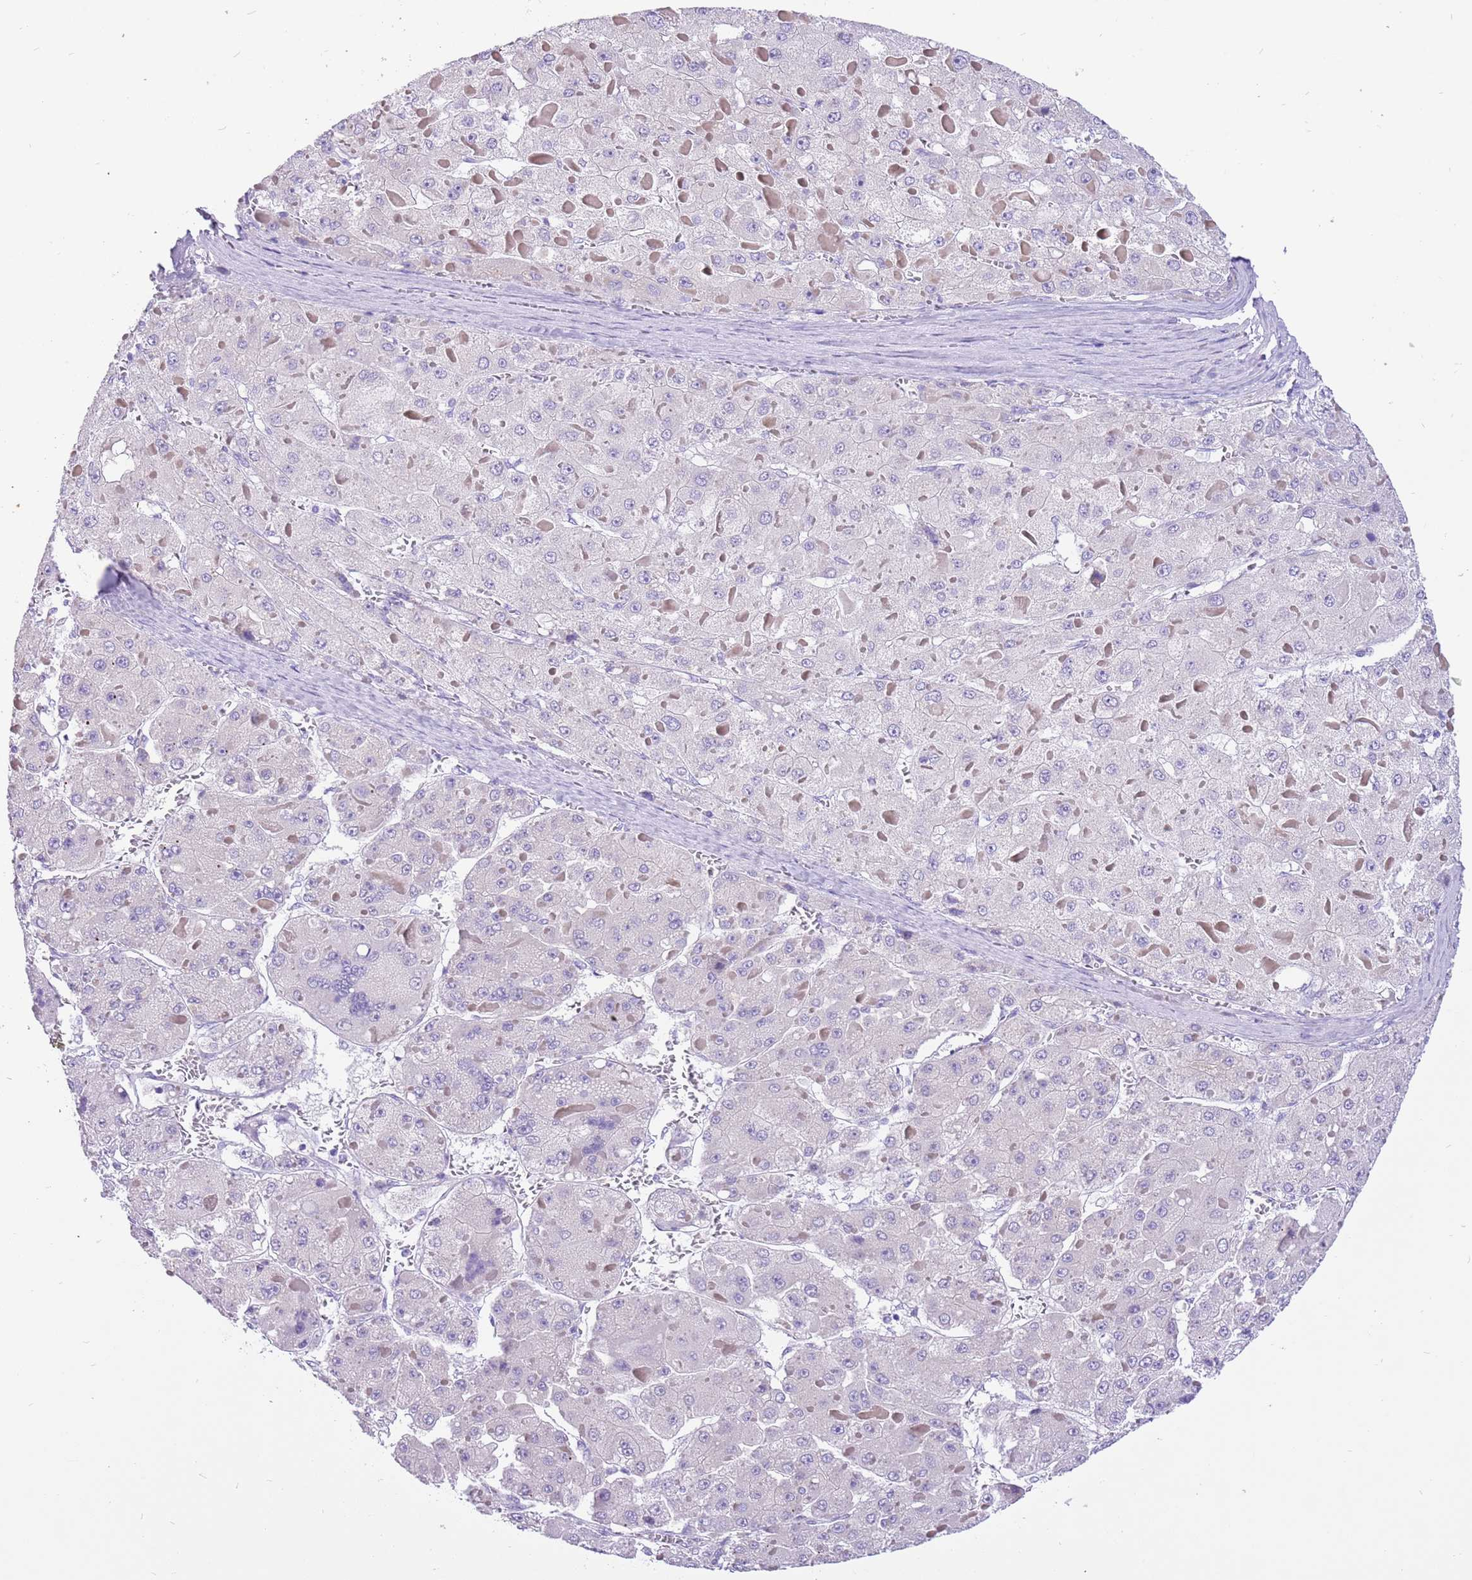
{"staining": {"intensity": "negative", "quantity": "none", "location": "none"}, "tissue": "liver cancer", "cell_type": "Tumor cells", "image_type": "cancer", "snomed": [{"axis": "morphology", "description": "Carcinoma, Hepatocellular, NOS"}, {"axis": "topography", "description": "Liver"}], "caption": "Immunohistochemistry of human liver hepatocellular carcinoma reveals no expression in tumor cells.", "gene": "R3HDM4", "patient": {"sex": "female", "age": 73}}